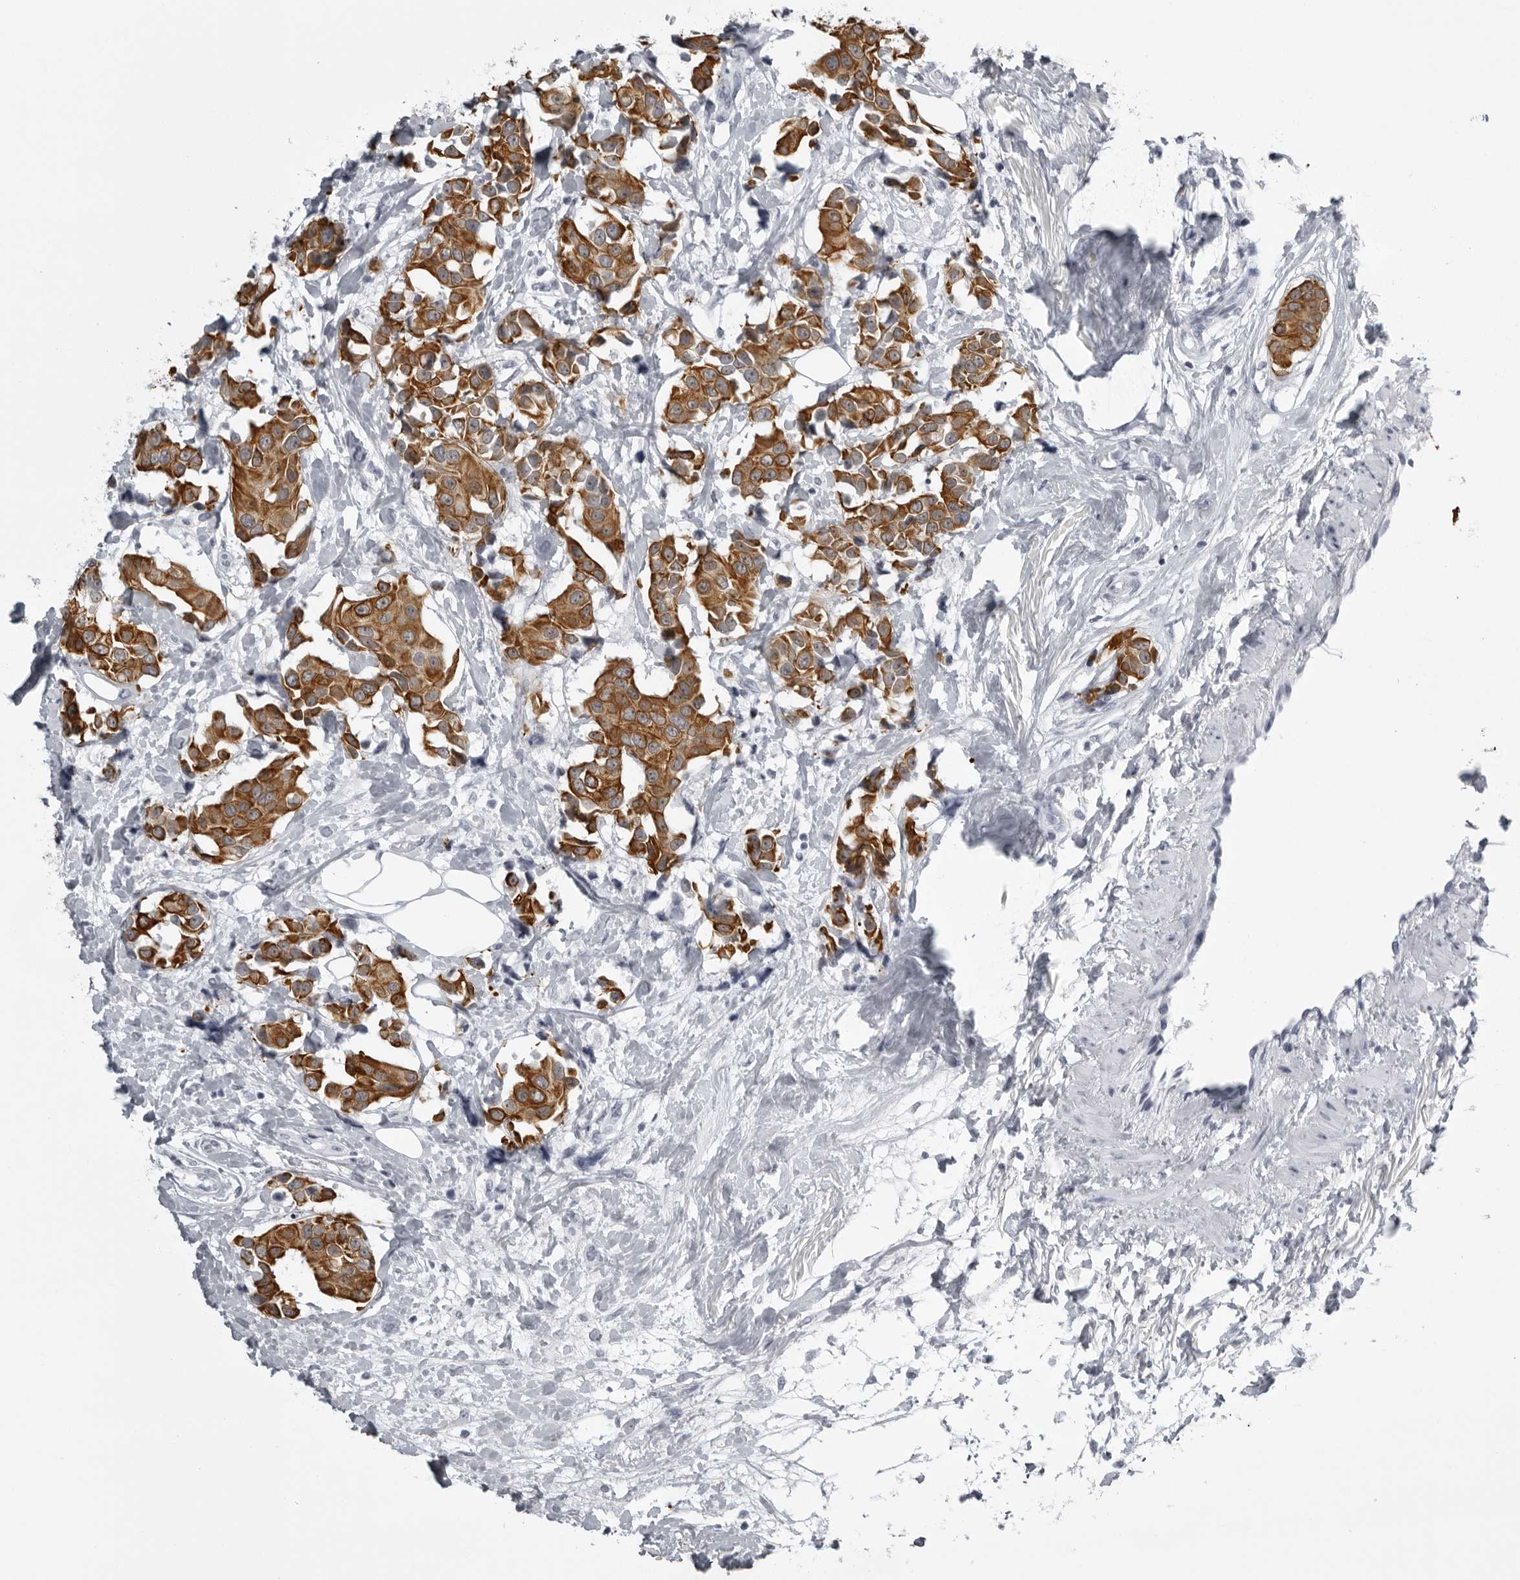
{"staining": {"intensity": "strong", "quantity": ">75%", "location": "cytoplasmic/membranous"}, "tissue": "breast cancer", "cell_type": "Tumor cells", "image_type": "cancer", "snomed": [{"axis": "morphology", "description": "Normal tissue, NOS"}, {"axis": "morphology", "description": "Duct carcinoma"}, {"axis": "topography", "description": "Breast"}], "caption": "IHC photomicrograph of human breast cancer (intraductal carcinoma) stained for a protein (brown), which exhibits high levels of strong cytoplasmic/membranous expression in approximately >75% of tumor cells.", "gene": "UROD", "patient": {"sex": "female", "age": 39}}